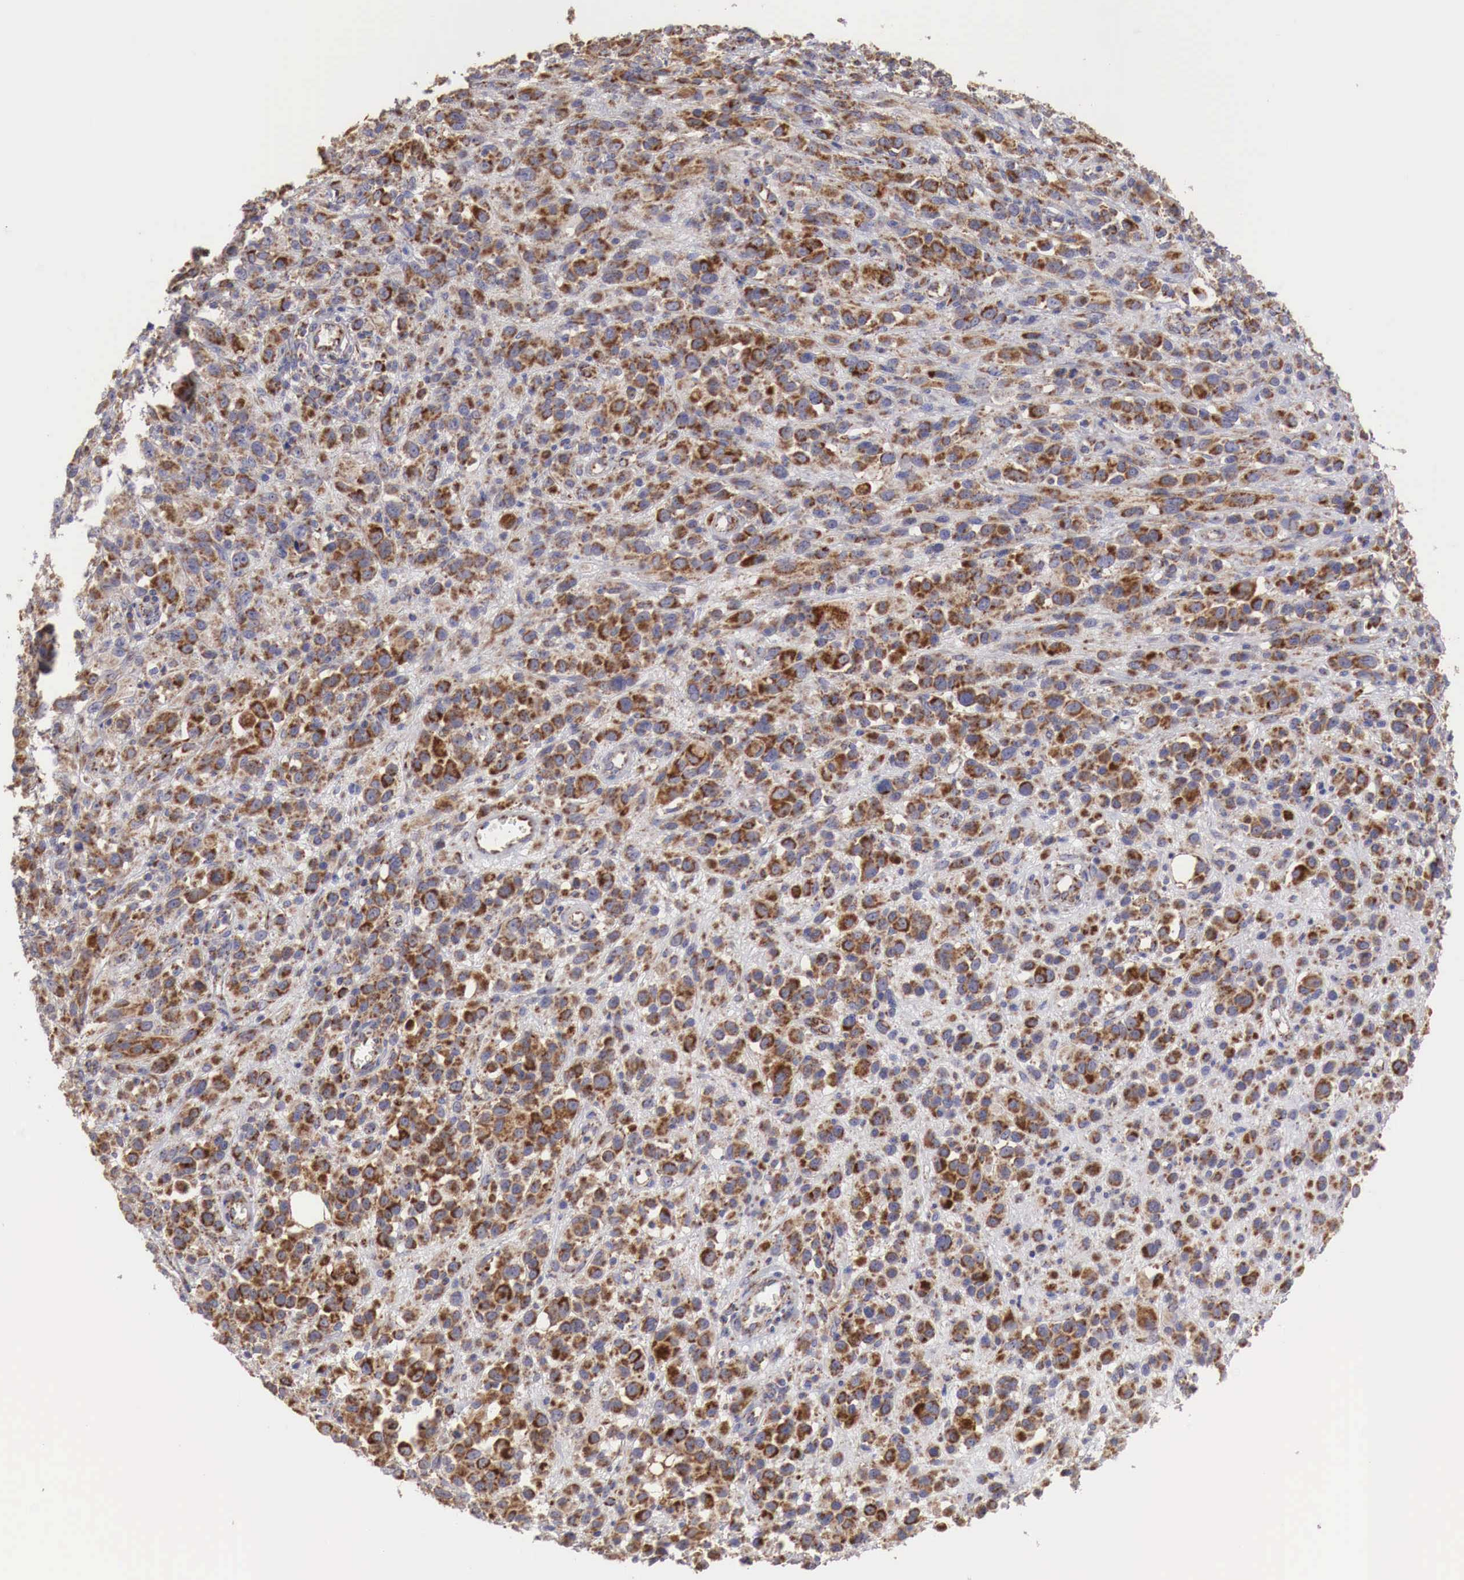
{"staining": {"intensity": "strong", "quantity": ">75%", "location": "cytoplasmic/membranous"}, "tissue": "melanoma", "cell_type": "Tumor cells", "image_type": "cancer", "snomed": [{"axis": "morphology", "description": "Malignant melanoma, NOS"}, {"axis": "topography", "description": "Skin"}], "caption": "Tumor cells exhibit high levels of strong cytoplasmic/membranous expression in about >75% of cells in human melanoma.", "gene": "XPNPEP3", "patient": {"sex": "male", "age": 51}}